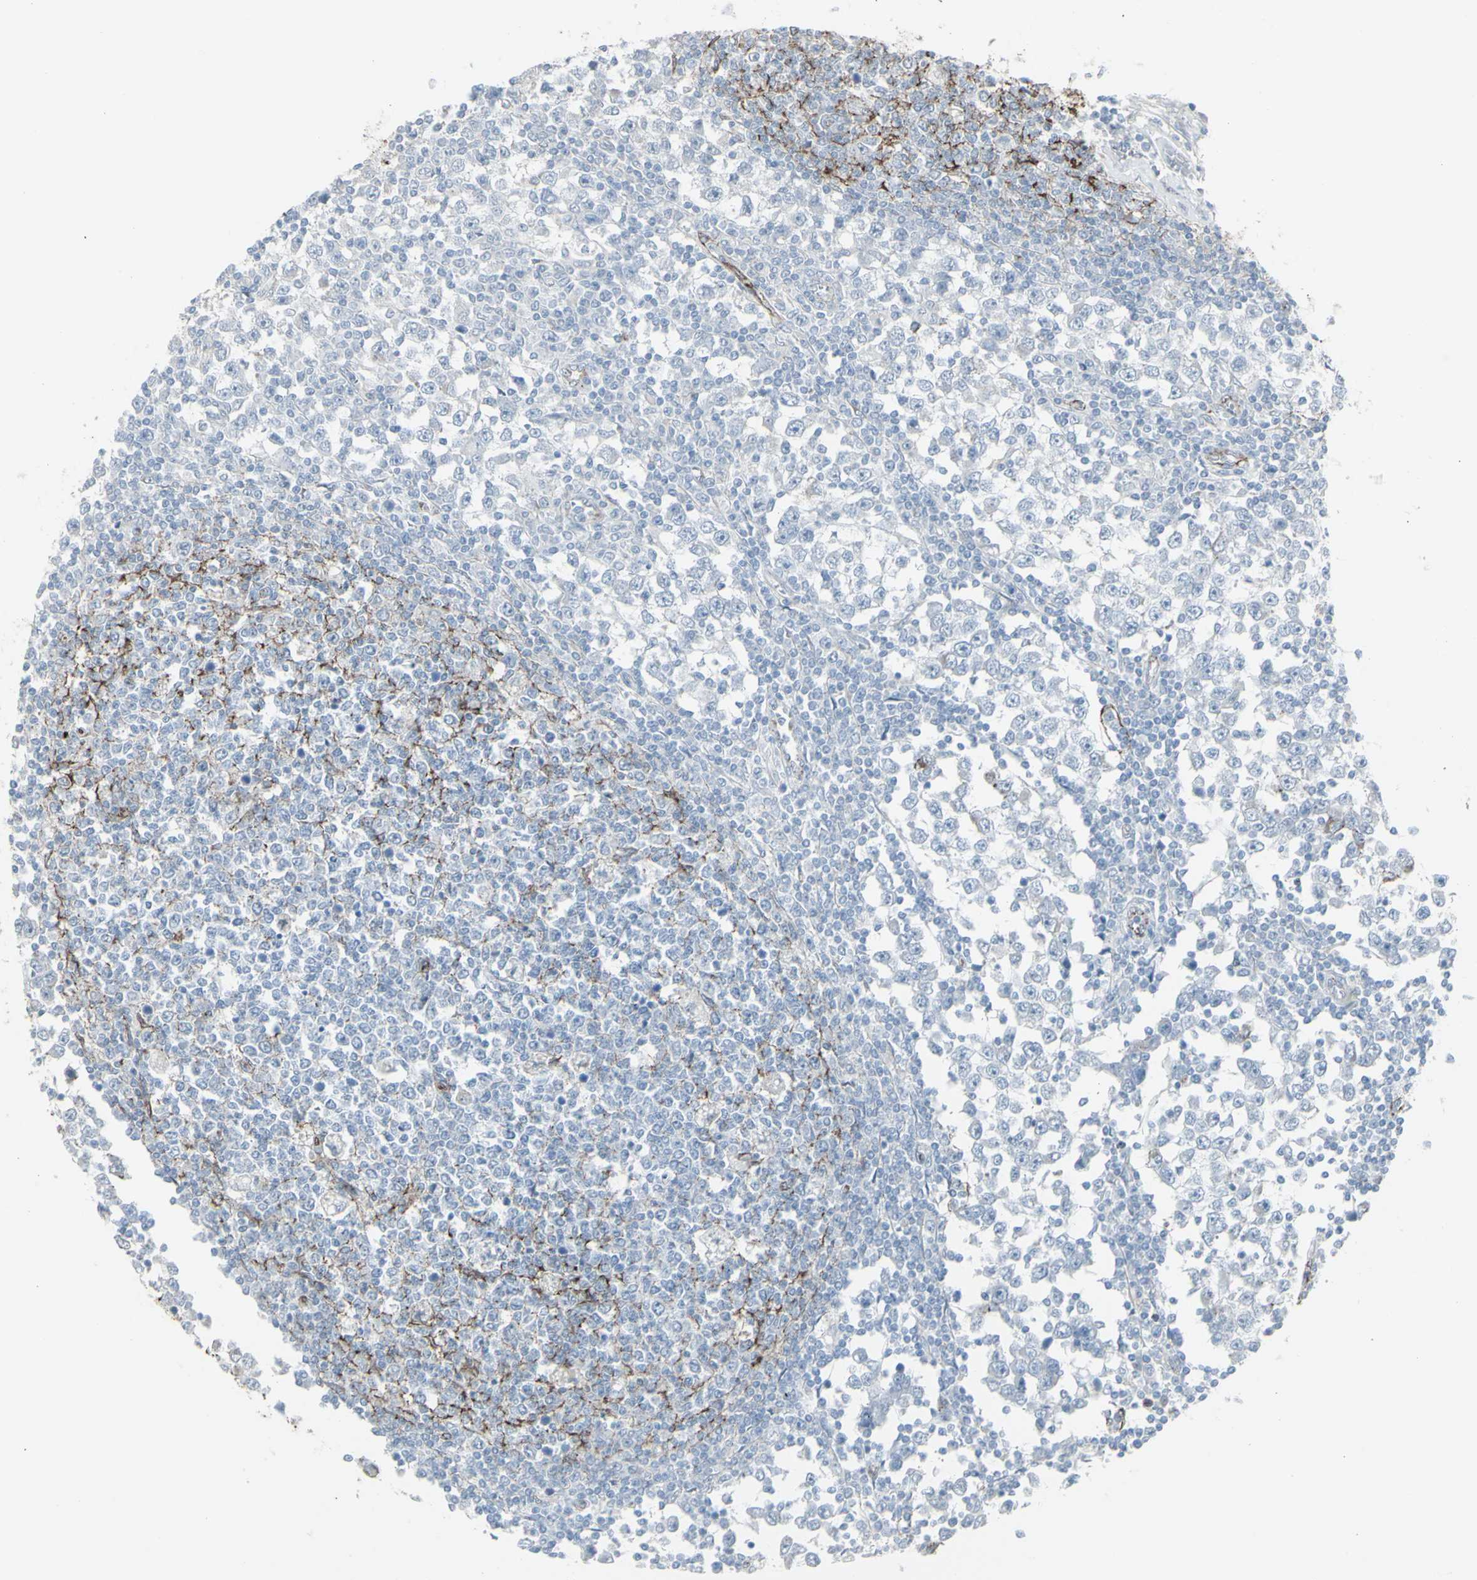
{"staining": {"intensity": "weak", "quantity": "<25%", "location": "cytoplasmic/membranous"}, "tissue": "testis cancer", "cell_type": "Tumor cells", "image_type": "cancer", "snomed": [{"axis": "morphology", "description": "Seminoma, NOS"}, {"axis": "topography", "description": "Testis"}], "caption": "The IHC histopathology image has no significant expression in tumor cells of testis cancer tissue.", "gene": "GJA1", "patient": {"sex": "male", "age": 65}}